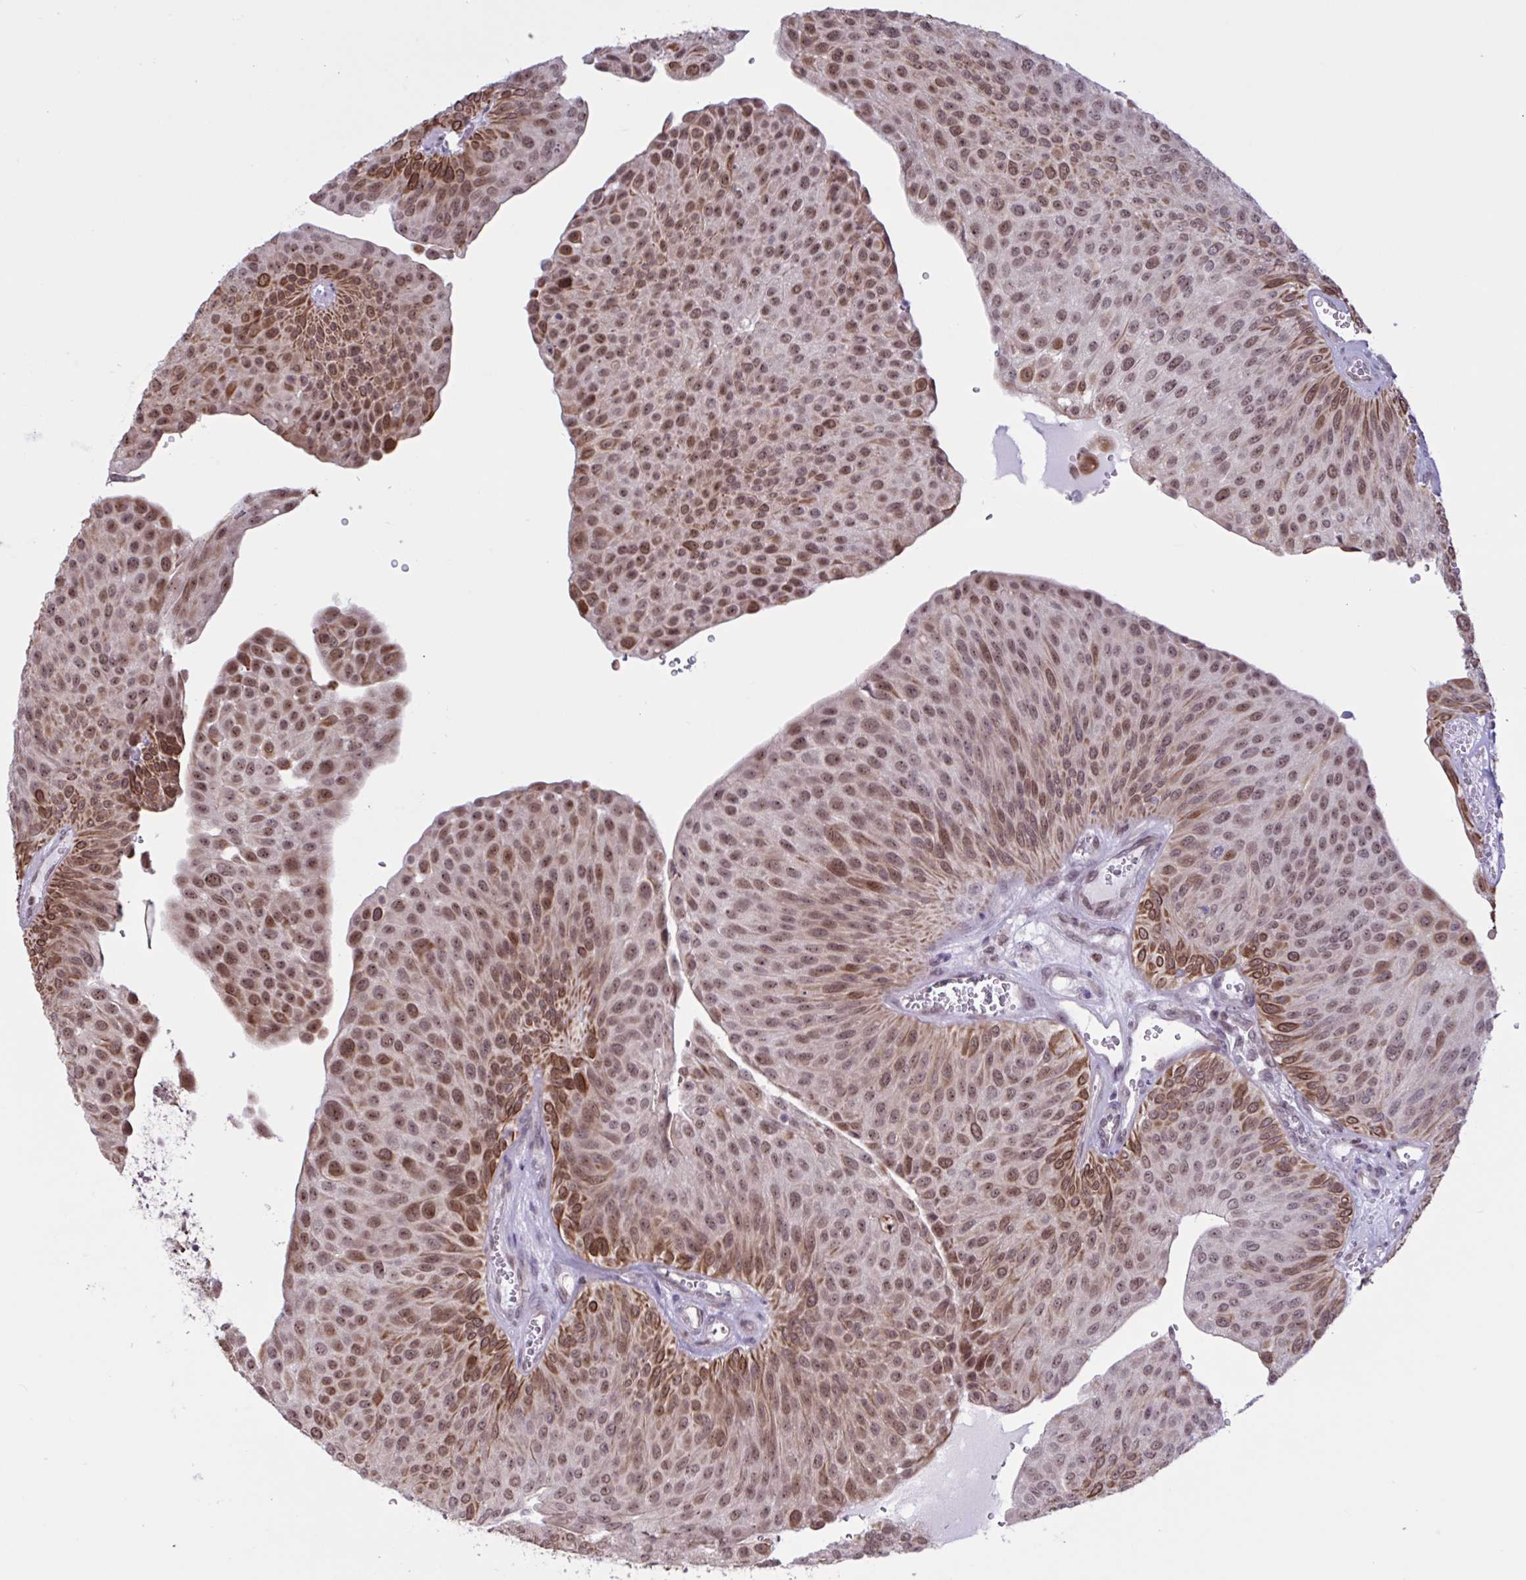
{"staining": {"intensity": "moderate", "quantity": ">75%", "location": "cytoplasmic/membranous"}, "tissue": "urothelial cancer", "cell_type": "Tumor cells", "image_type": "cancer", "snomed": [{"axis": "morphology", "description": "Urothelial carcinoma, NOS"}, {"axis": "topography", "description": "Urinary bladder"}], "caption": "Moderate cytoplasmic/membranous protein expression is present in approximately >75% of tumor cells in urothelial cancer.", "gene": "PRMT6", "patient": {"sex": "male", "age": 67}}